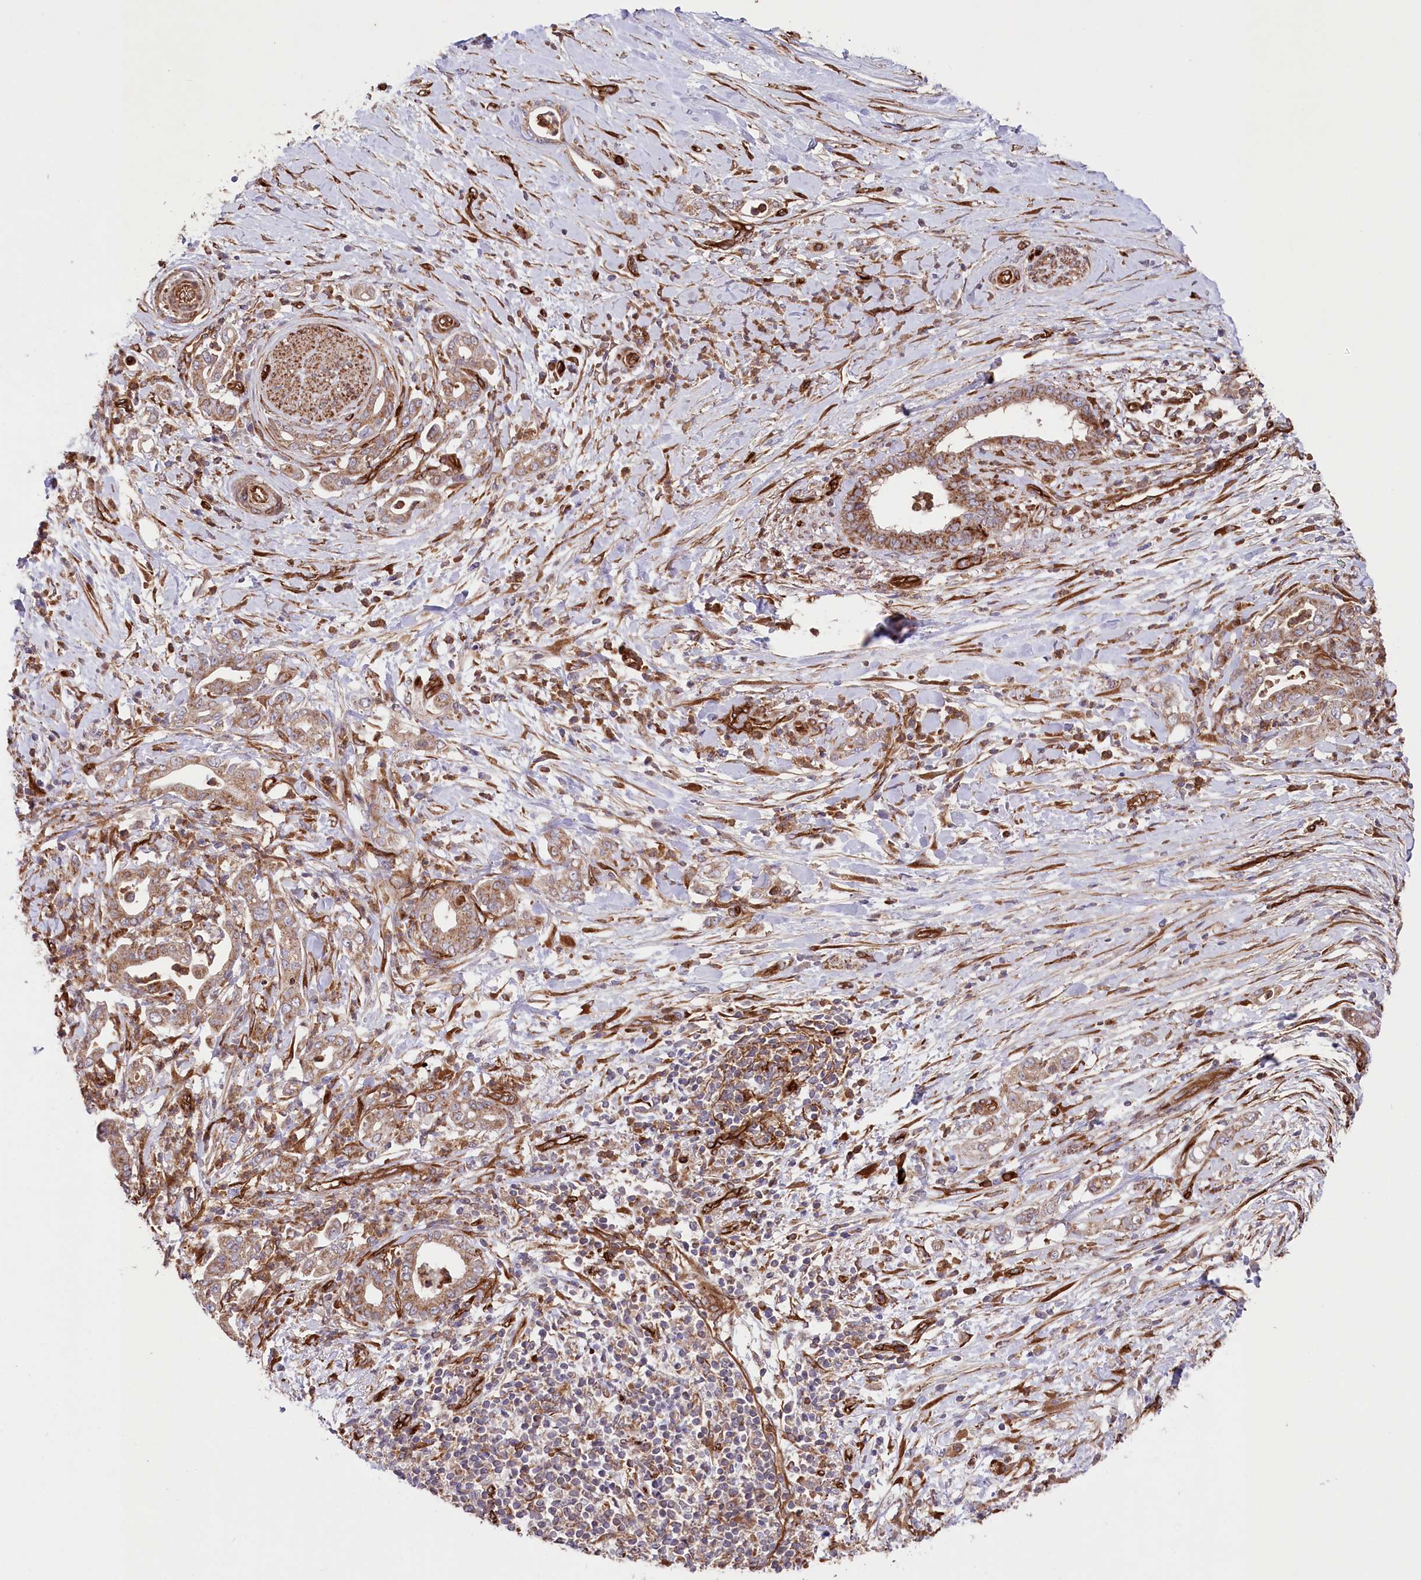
{"staining": {"intensity": "moderate", "quantity": ">75%", "location": "cytoplasmic/membranous"}, "tissue": "pancreatic cancer", "cell_type": "Tumor cells", "image_type": "cancer", "snomed": [{"axis": "morphology", "description": "Adenocarcinoma, NOS"}, {"axis": "topography", "description": "Pancreas"}], "caption": "Immunohistochemistry image of neoplastic tissue: pancreatic cancer stained using immunohistochemistry (IHC) shows medium levels of moderate protein expression localized specifically in the cytoplasmic/membranous of tumor cells, appearing as a cytoplasmic/membranous brown color.", "gene": "MTPAP", "patient": {"sex": "female", "age": 55}}